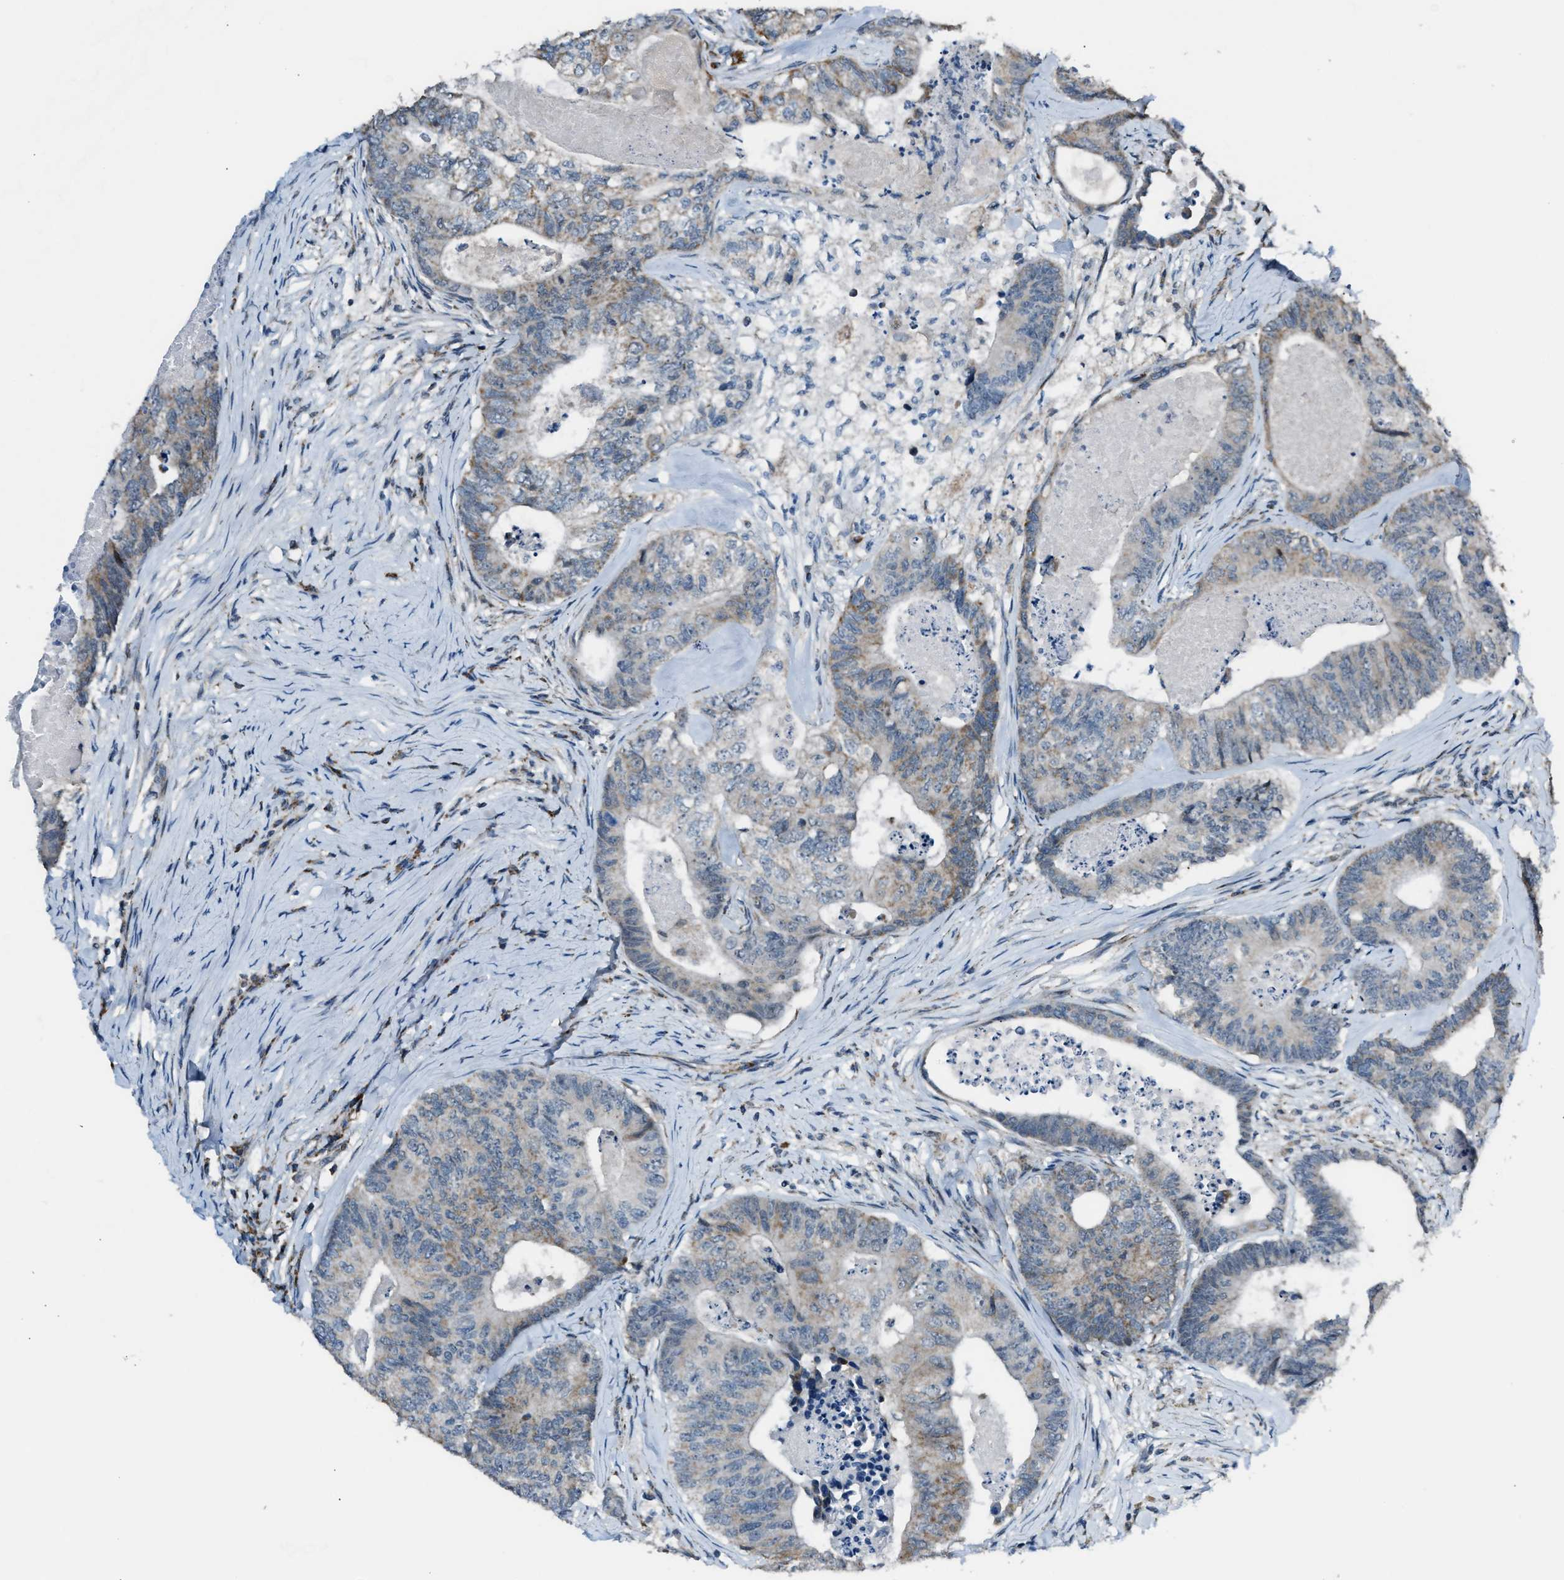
{"staining": {"intensity": "weak", "quantity": "25%-75%", "location": "cytoplasmic/membranous"}, "tissue": "colorectal cancer", "cell_type": "Tumor cells", "image_type": "cancer", "snomed": [{"axis": "morphology", "description": "Adenocarcinoma, NOS"}, {"axis": "topography", "description": "Colon"}], "caption": "The micrograph reveals a brown stain indicating the presence of a protein in the cytoplasmic/membranous of tumor cells in colorectal adenocarcinoma.", "gene": "CHN2", "patient": {"sex": "female", "age": 67}}